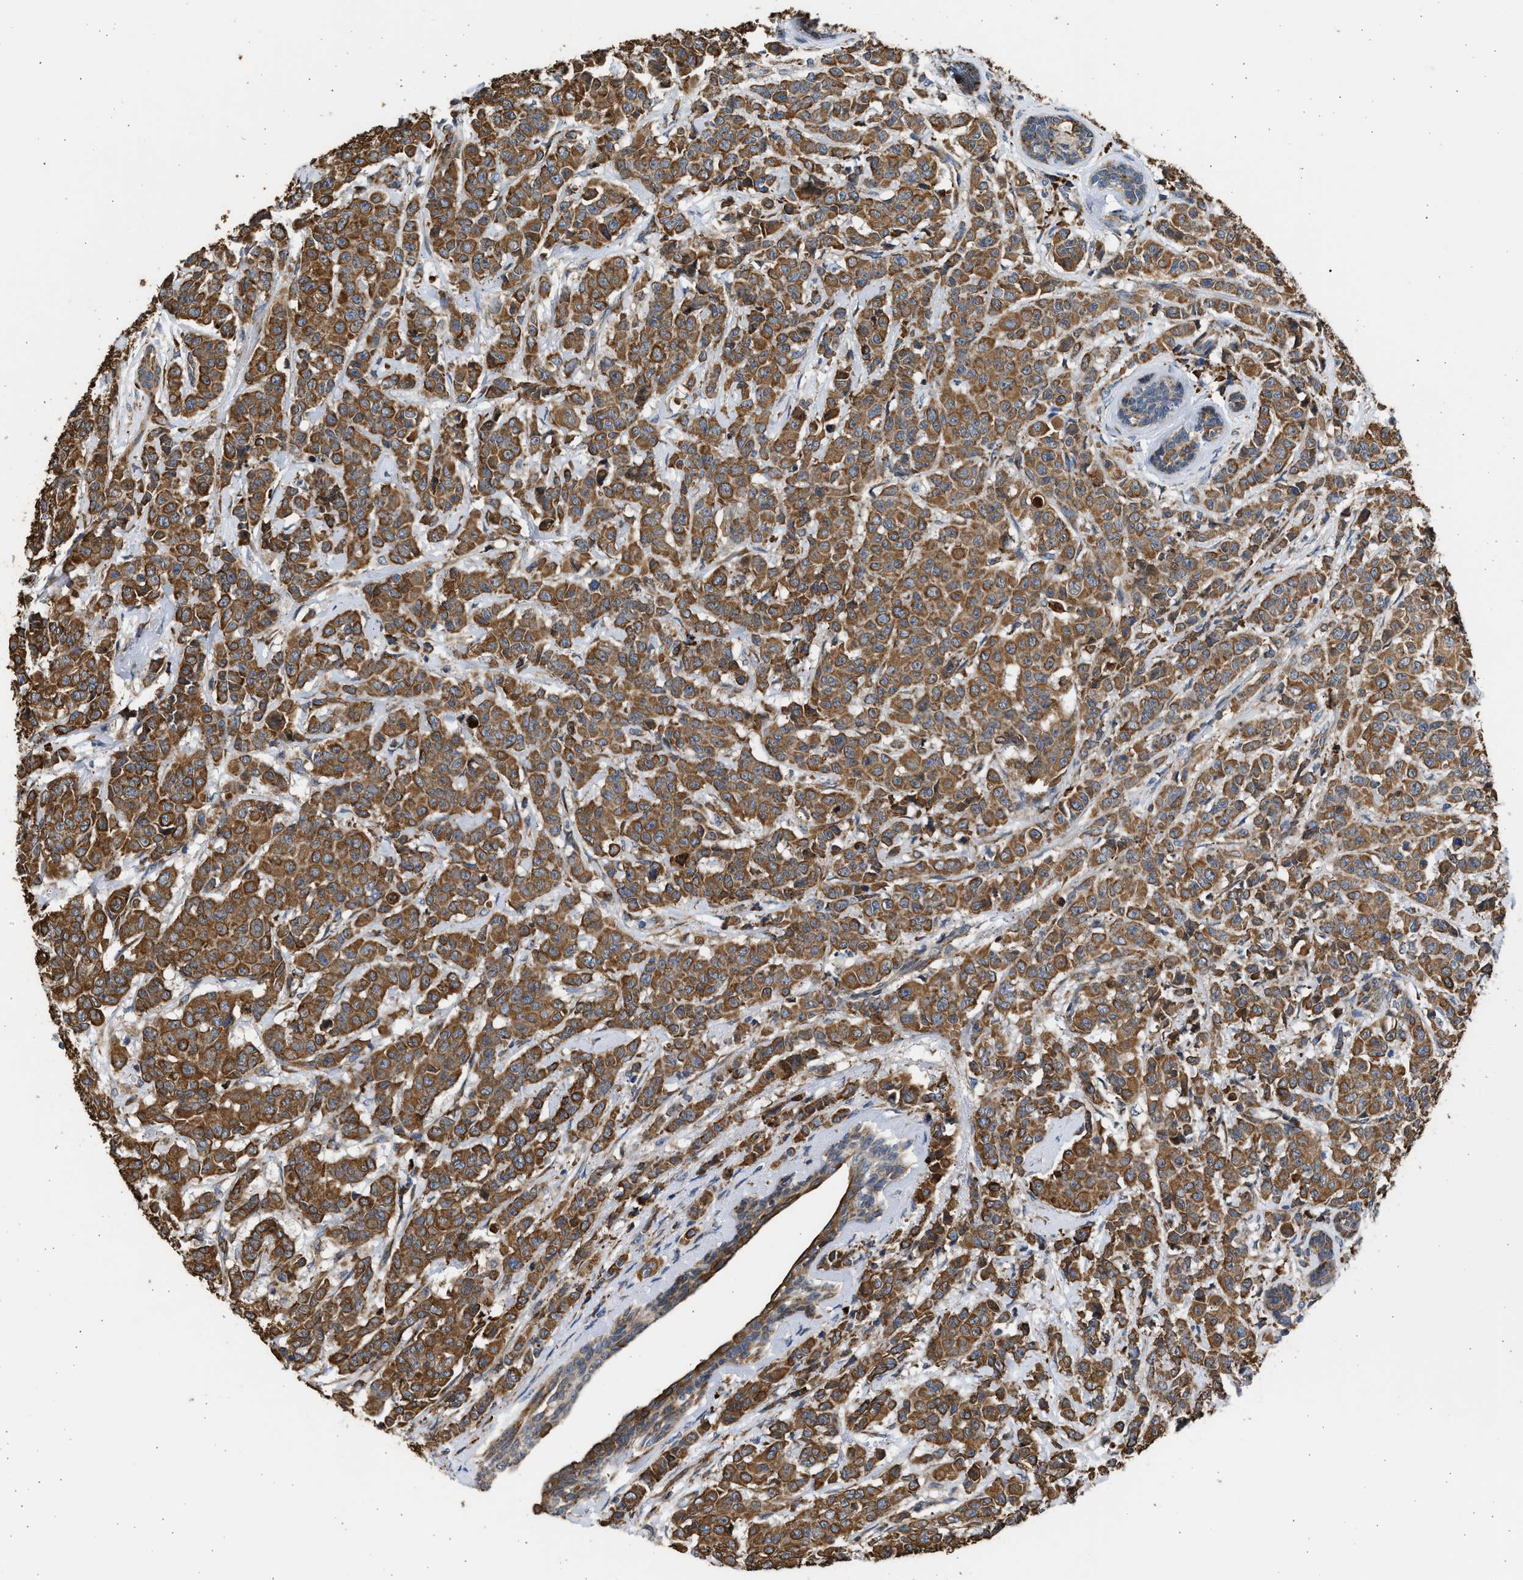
{"staining": {"intensity": "strong", "quantity": ">75%", "location": "cytoplasmic/membranous"}, "tissue": "breast cancer", "cell_type": "Tumor cells", "image_type": "cancer", "snomed": [{"axis": "morphology", "description": "Normal tissue, NOS"}, {"axis": "morphology", "description": "Duct carcinoma"}, {"axis": "topography", "description": "Breast"}], "caption": "Protein staining of breast cancer tissue shows strong cytoplasmic/membranous expression in about >75% of tumor cells. Nuclei are stained in blue.", "gene": "PLD2", "patient": {"sex": "female", "age": 40}}